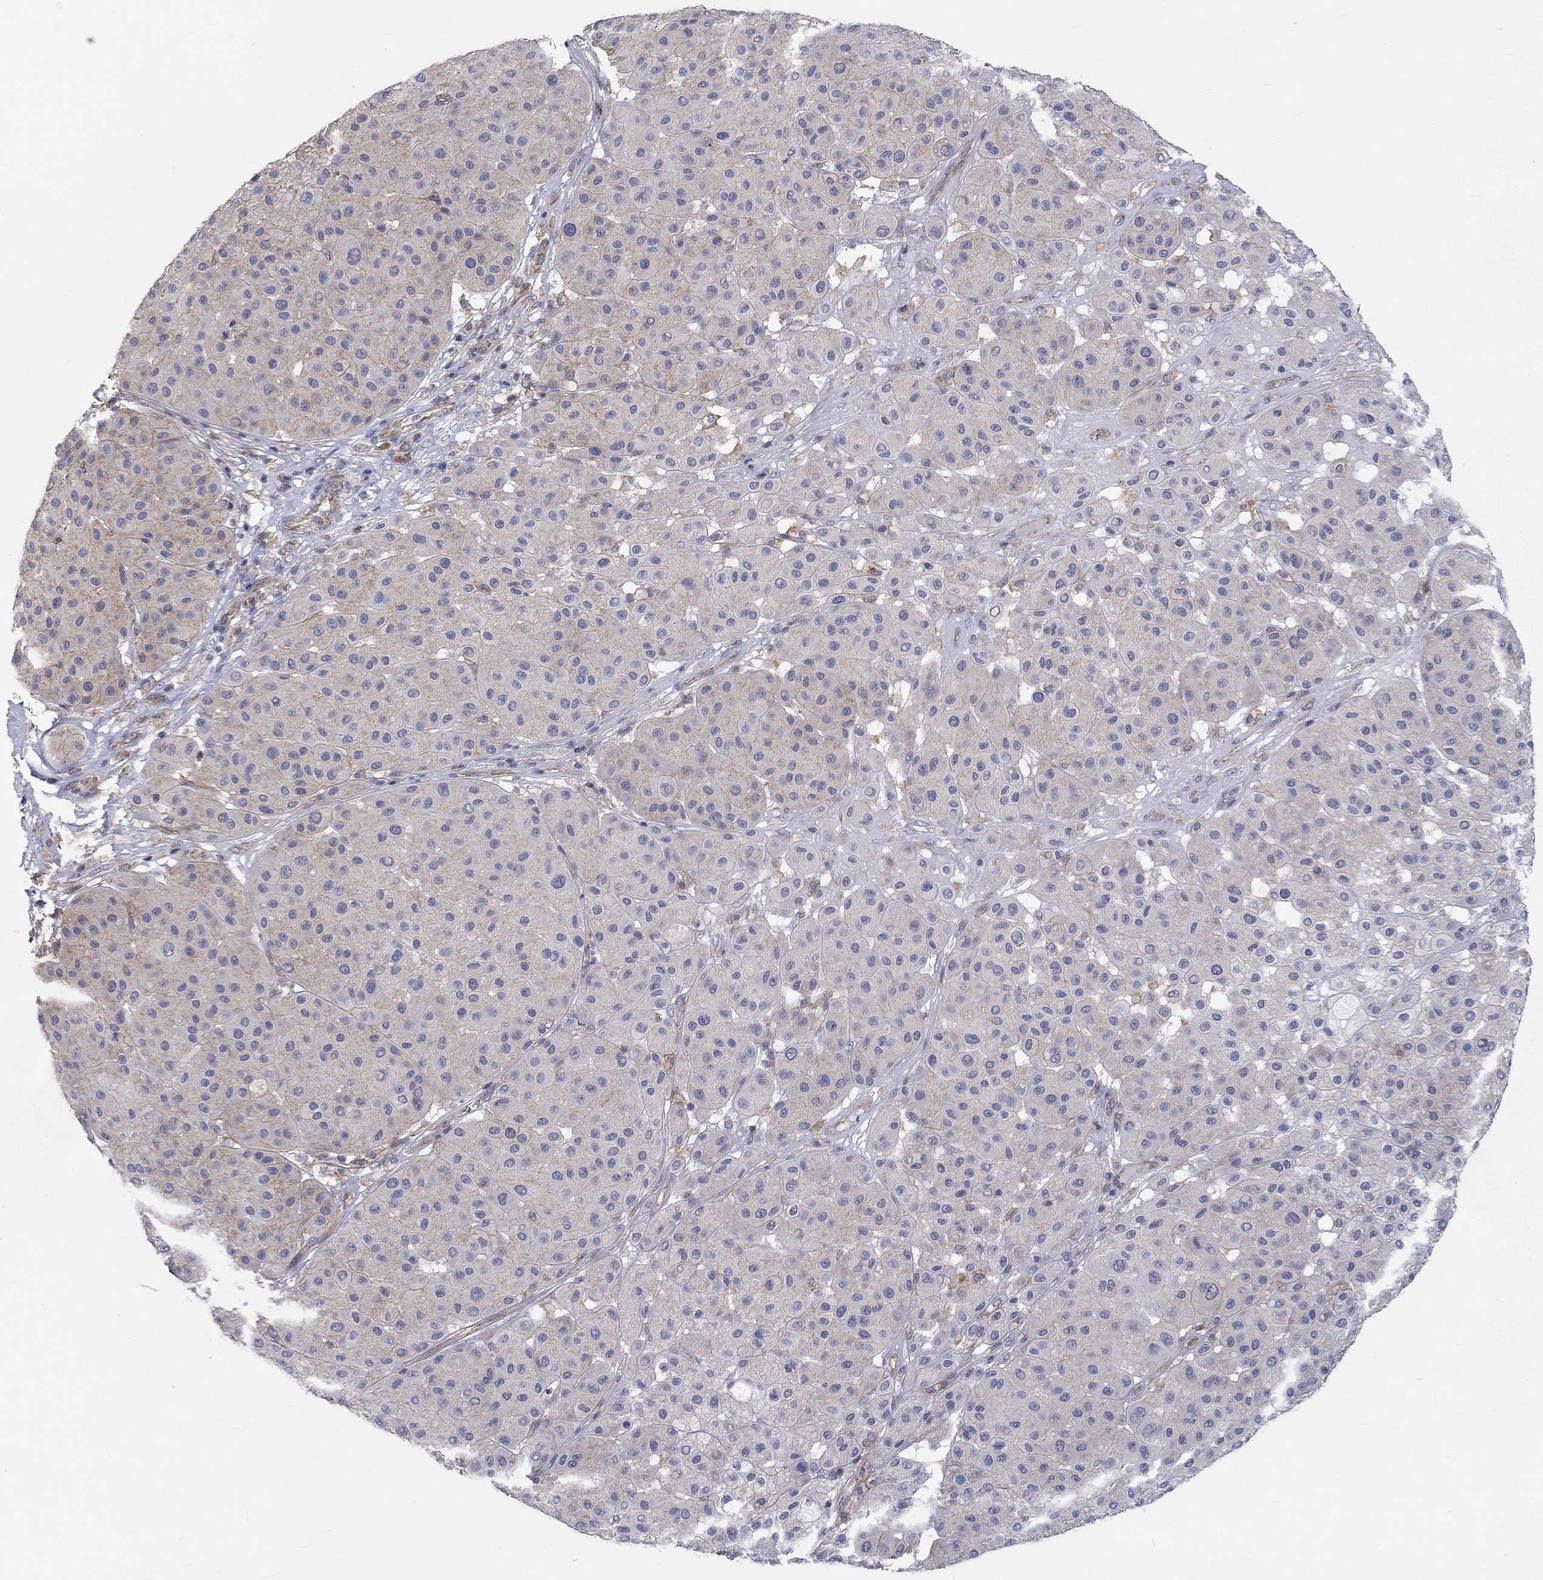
{"staining": {"intensity": "weak", "quantity": "<25%", "location": "cytoplasmic/membranous"}, "tissue": "melanoma", "cell_type": "Tumor cells", "image_type": "cancer", "snomed": [{"axis": "morphology", "description": "Malignant melanoma, Metastatic site"}, {"axis": "topography", "description": "Smooth muscle"}], "caption": "An IHC photomicrograph of melanoma is shown. There is no staining in tumor cells of melanoma. Nuclei are stained in blue.", "gene": "PCDHGA10", "patient": {"sex": "male", "age": 41}}